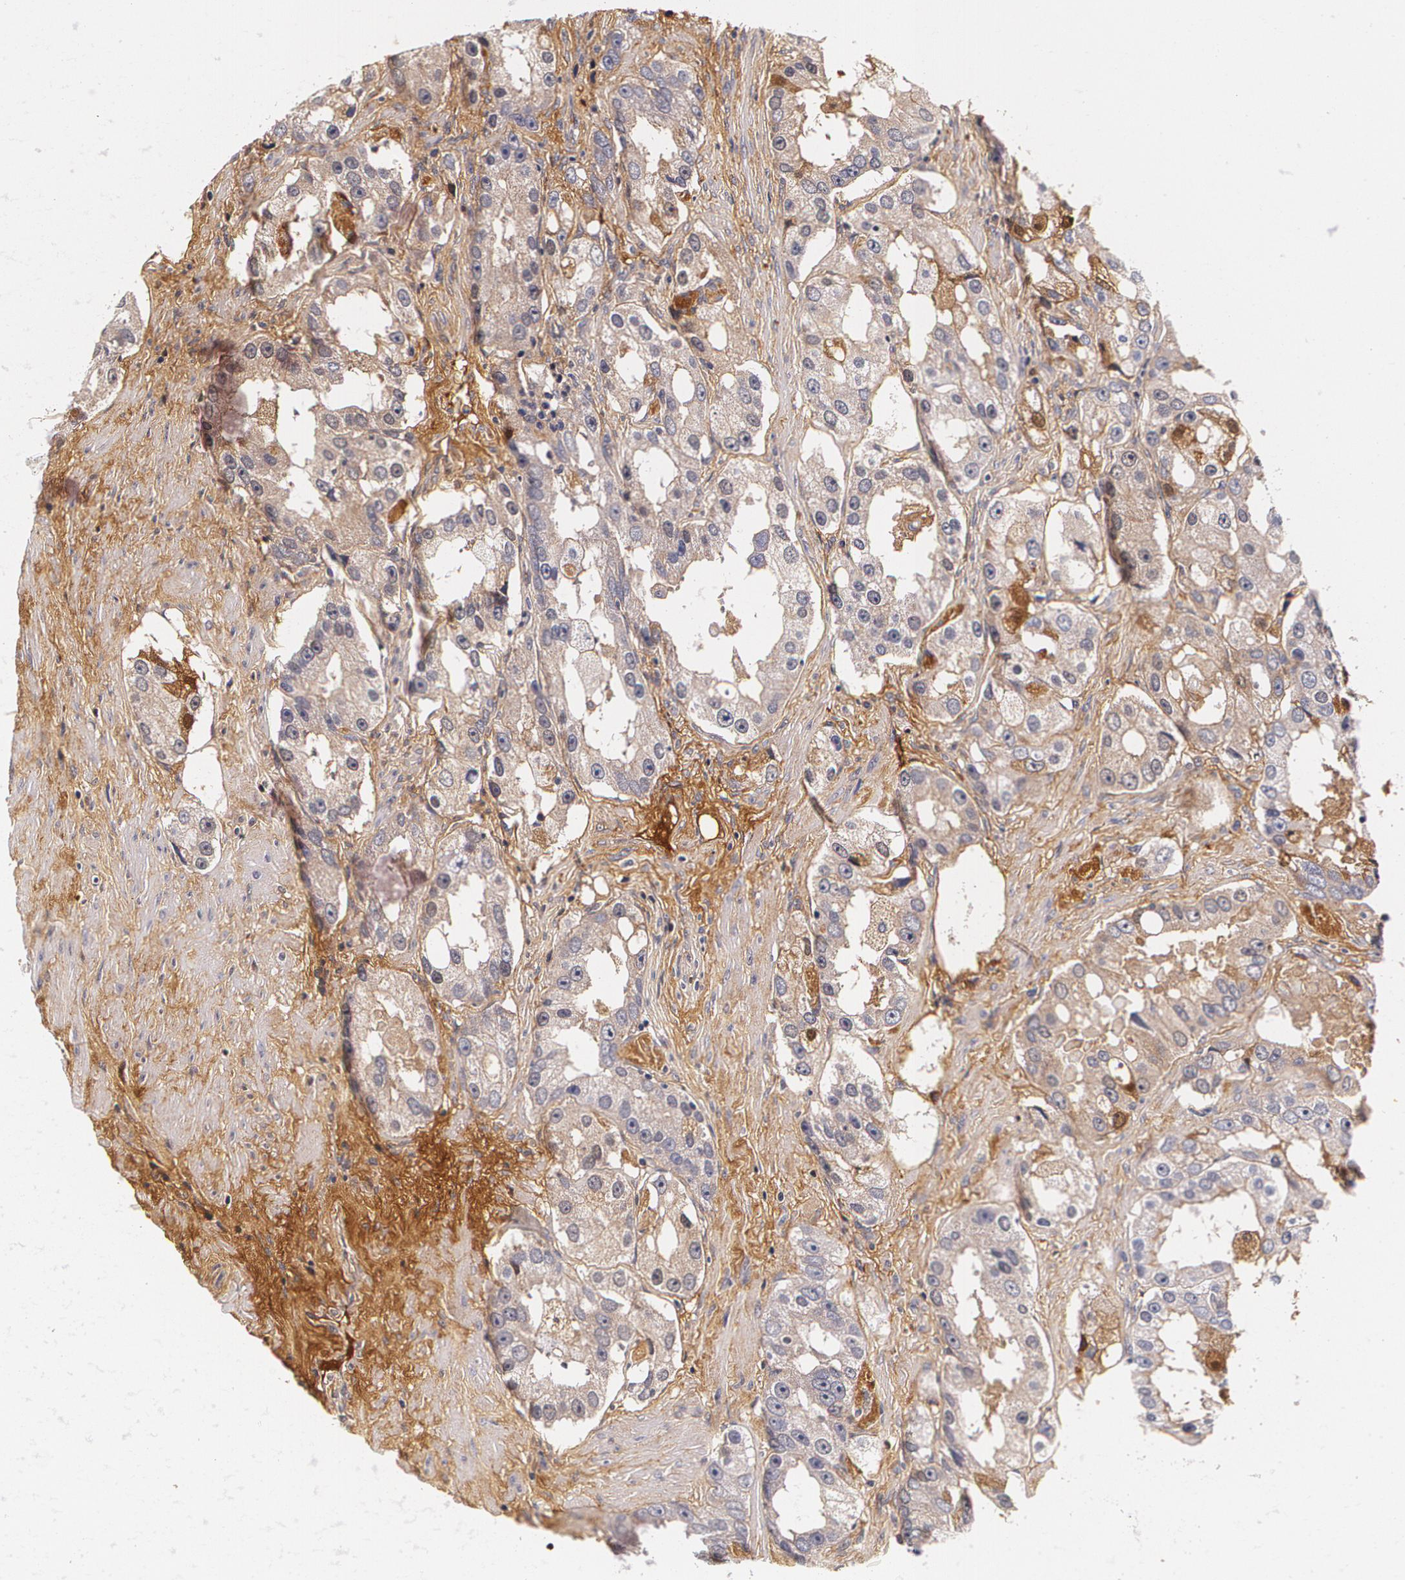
{"staining": {"intensity": "weak", "quantity": ">75%", "location": "cytoplasmic/membranous"}, "tissue": "prostate cancer", "cell_type": "Tumor cells", "image_type": "cancer", "snomed": [{"axis": "morphology", "description": "Adenocarcinoma, High grade"}, {"axis": "topography", "description": "Prostate"}], "caption": "DAB (3,3'-diaminobenzidine) immunohistochemical staining of human high-grade adenocarcinoma (prostate) displays weak cytoplasmic/membranous protein staining in approximately >75% of tumor cells. Ihc stains the protein in brown and the nuclei are stained blue.", "gene": "TTR", "patient": {"sex": "male", "age": 63}}